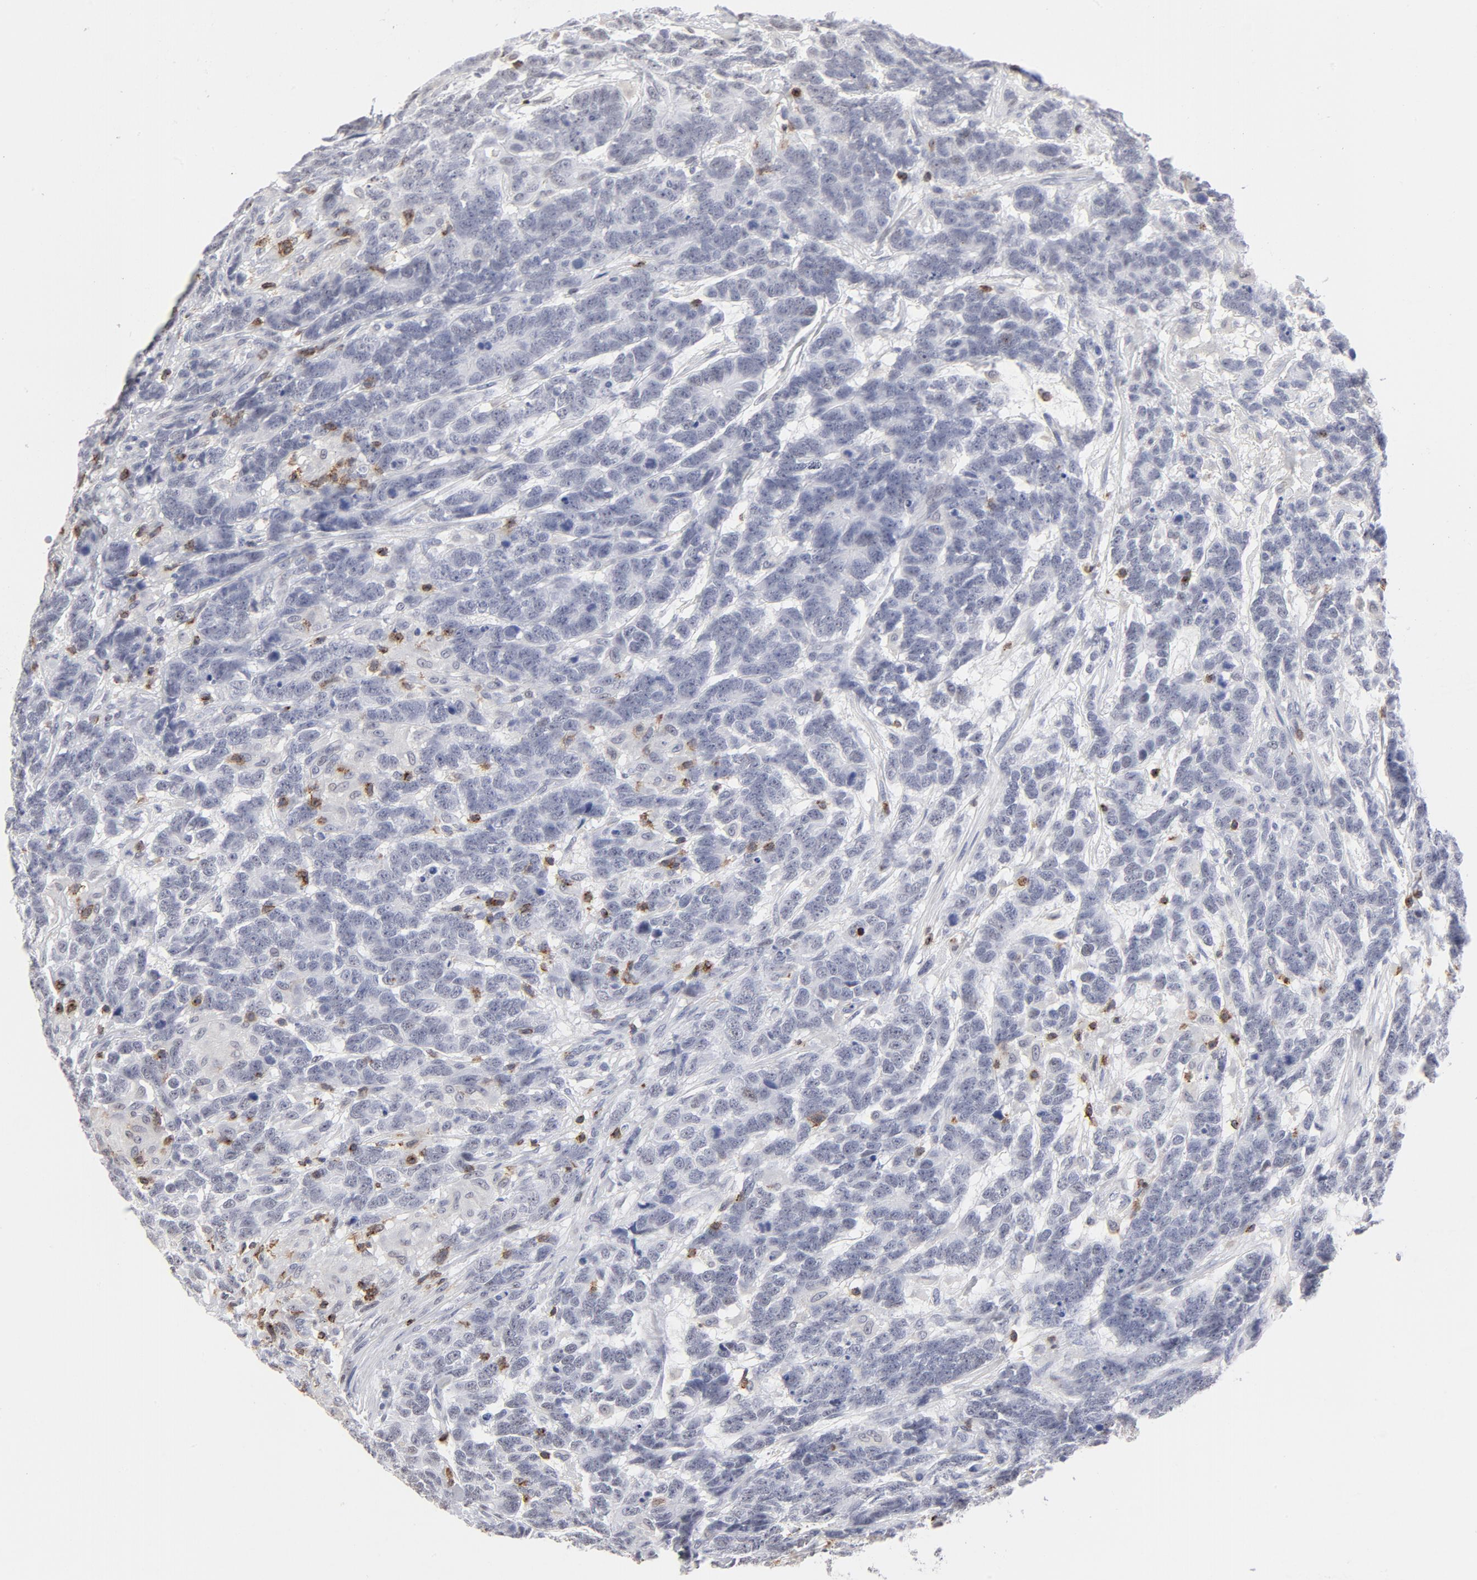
{"staining": {"intensity": "negative", "quantity": "none", "location": "none"}, "tissue": "testis cancer", "cell_type": "Tumor cells", "image_type": "cancer", "snomed": [{"axis": "morphology", "description": "Carcinoma, Embryonal, NOS"}, {"axis": "topography", "description": "Testis"}], "caption": "Tumor cells show no significant protein staining in testis cancer (embryonal carcinoma).", "gene": "CD2", "patient": {"sex": "male", "age": 26}}